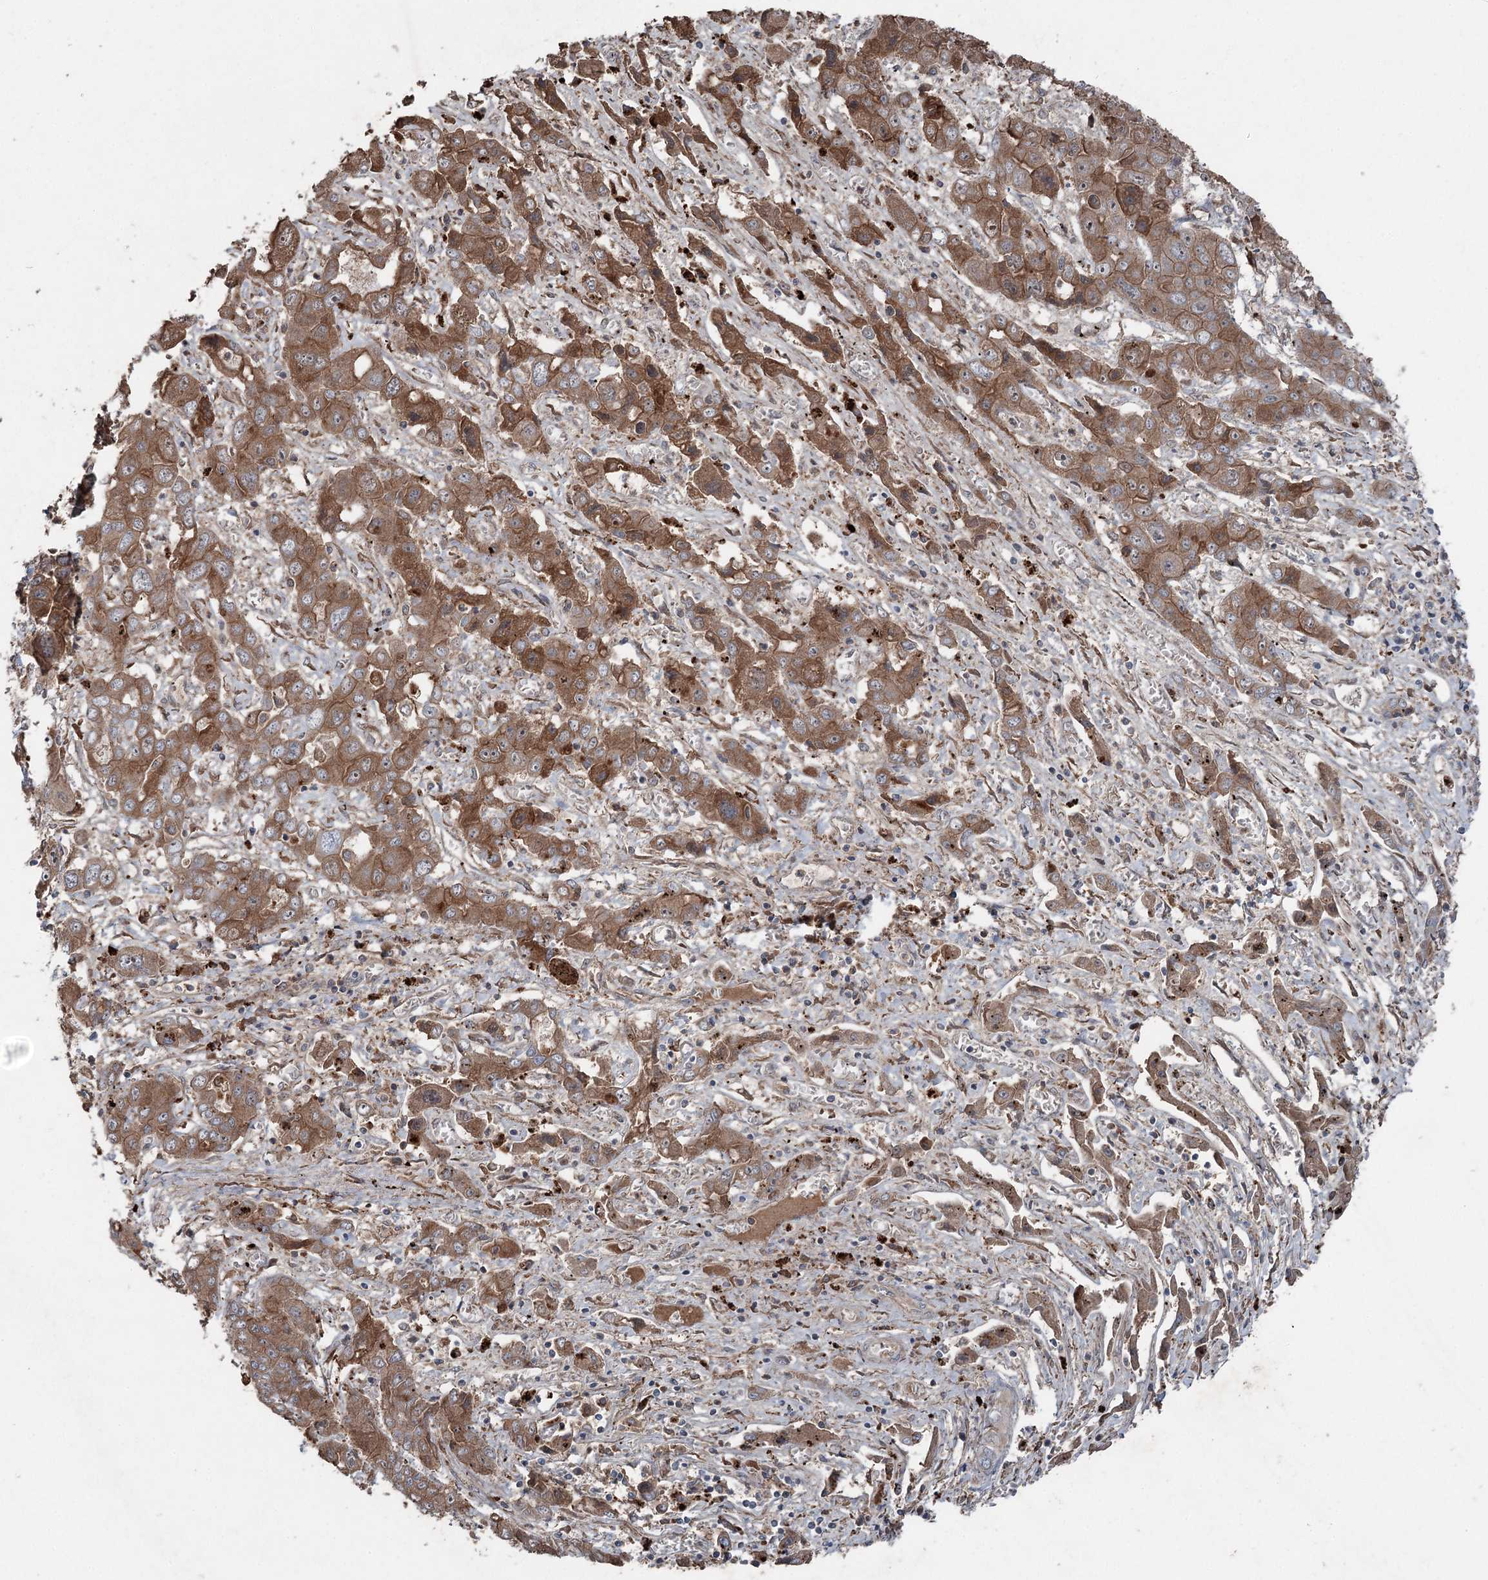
{"staining": {"intensity": "moderate", "quantity": ">75%", "location": "cytoplasmic/membranous"}, "tissue": "liver cancer", "cell_type": "Tumor cells", "image_type": "cancer", "snomed": [{"axis": "morphology", "description": "Cholangiocarcinoma"}, {"axis": "topography", "description": "Liver"}], "caption": "Tumor cells exhibit moderate cytoplasmic/membranous expression in about >75% of cells in liver cholangiocarcinoma.", "gene": "MAPK8IP2", "patient": {"sex": "male", "age": 67}}